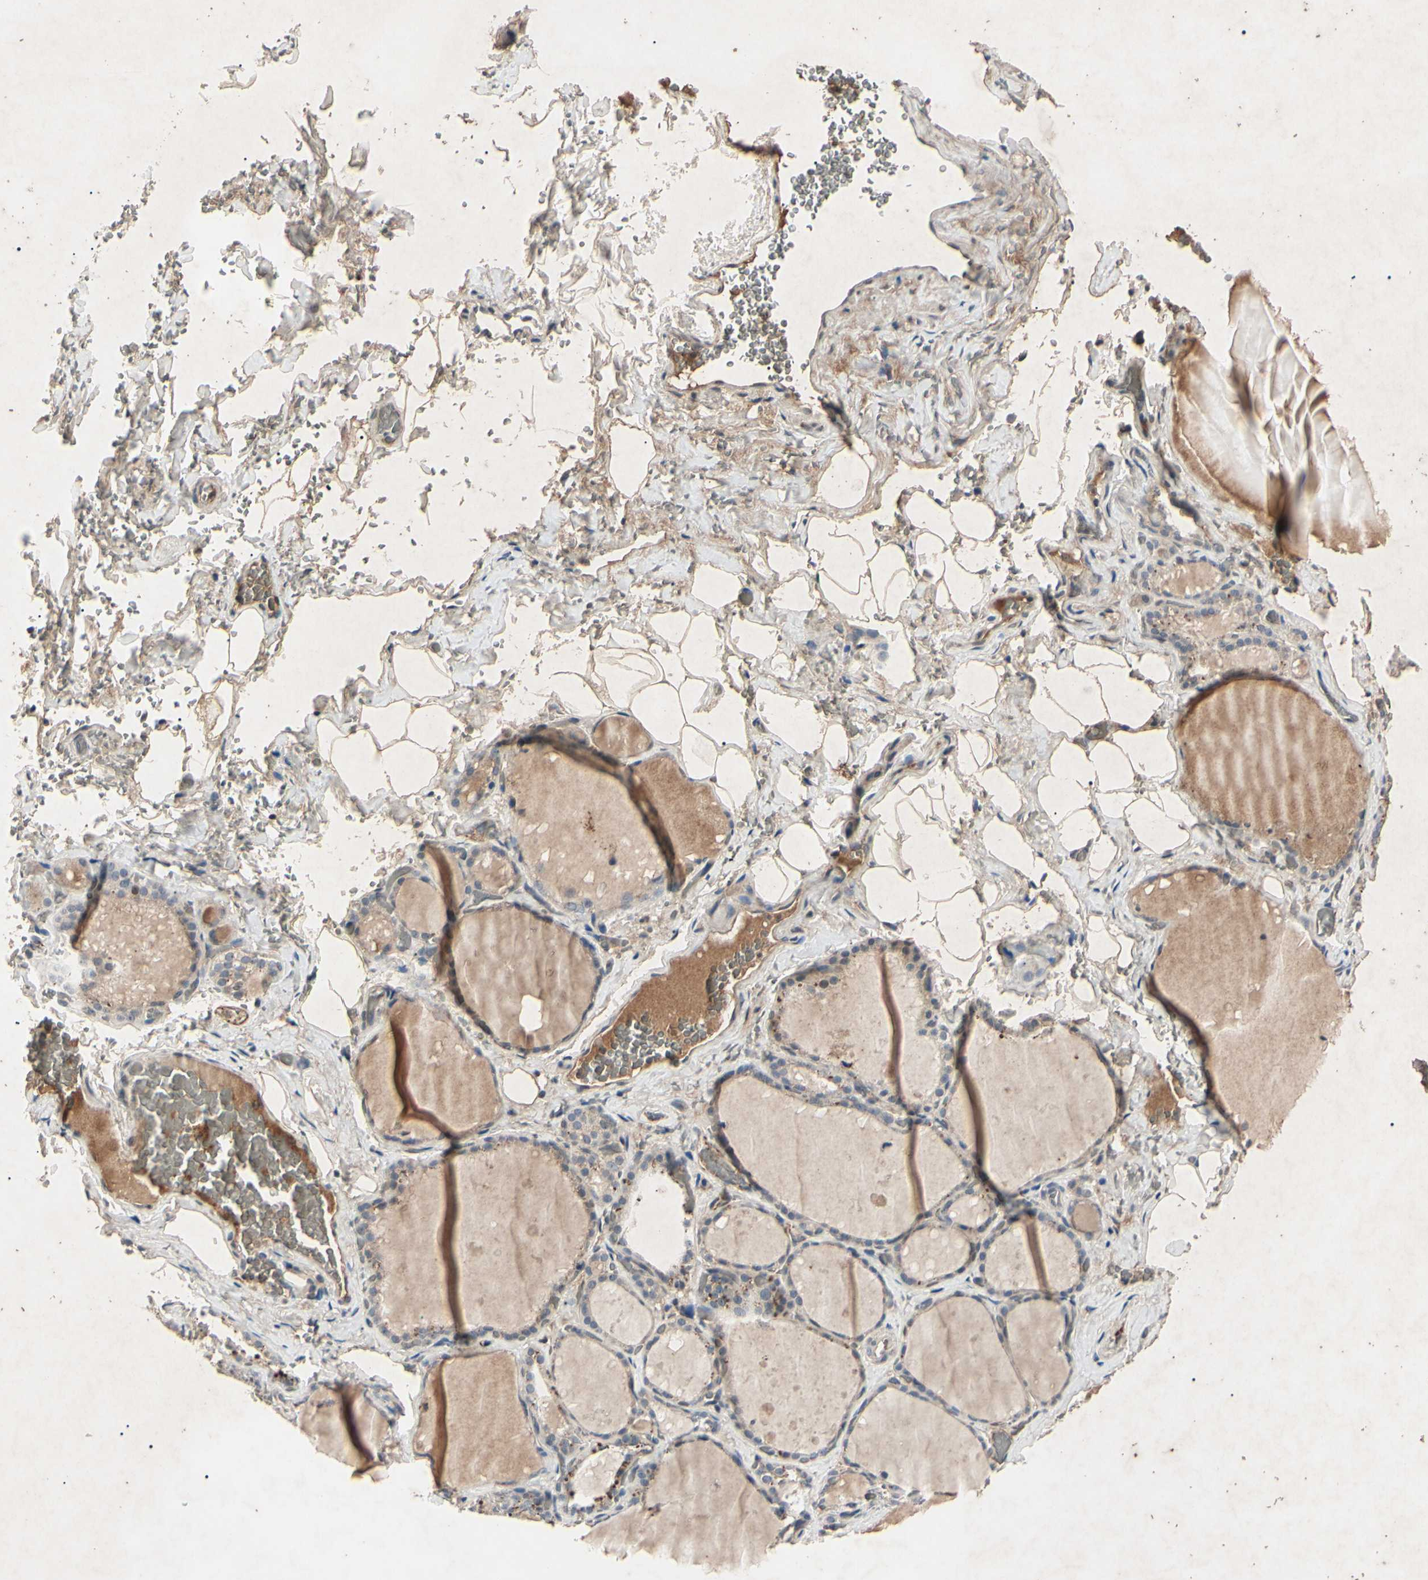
{"staining": {"intensity": "weak", "quantity": ">75%", "location": "cytoplasmic/membranous"}, "tissue": "thyroid gland", "cell_type": "Glandular cells", "image_type": "normal", "snomed": [{"axis": "morphology", "description": "Normal tissue, NOS"}, {"axis": "topography", "description": "Thyroid gland"}], "caption": "Immunohistochemistry (IHC) histopathology image of benign human thyroid gland stained for a protein (brown), which reveals low levels of weak cytoplasmic/membranous staining in approximately >75% of glandular cells.", "gene": "AEBP1", "patient": {"sex": "male", "age": 61}}